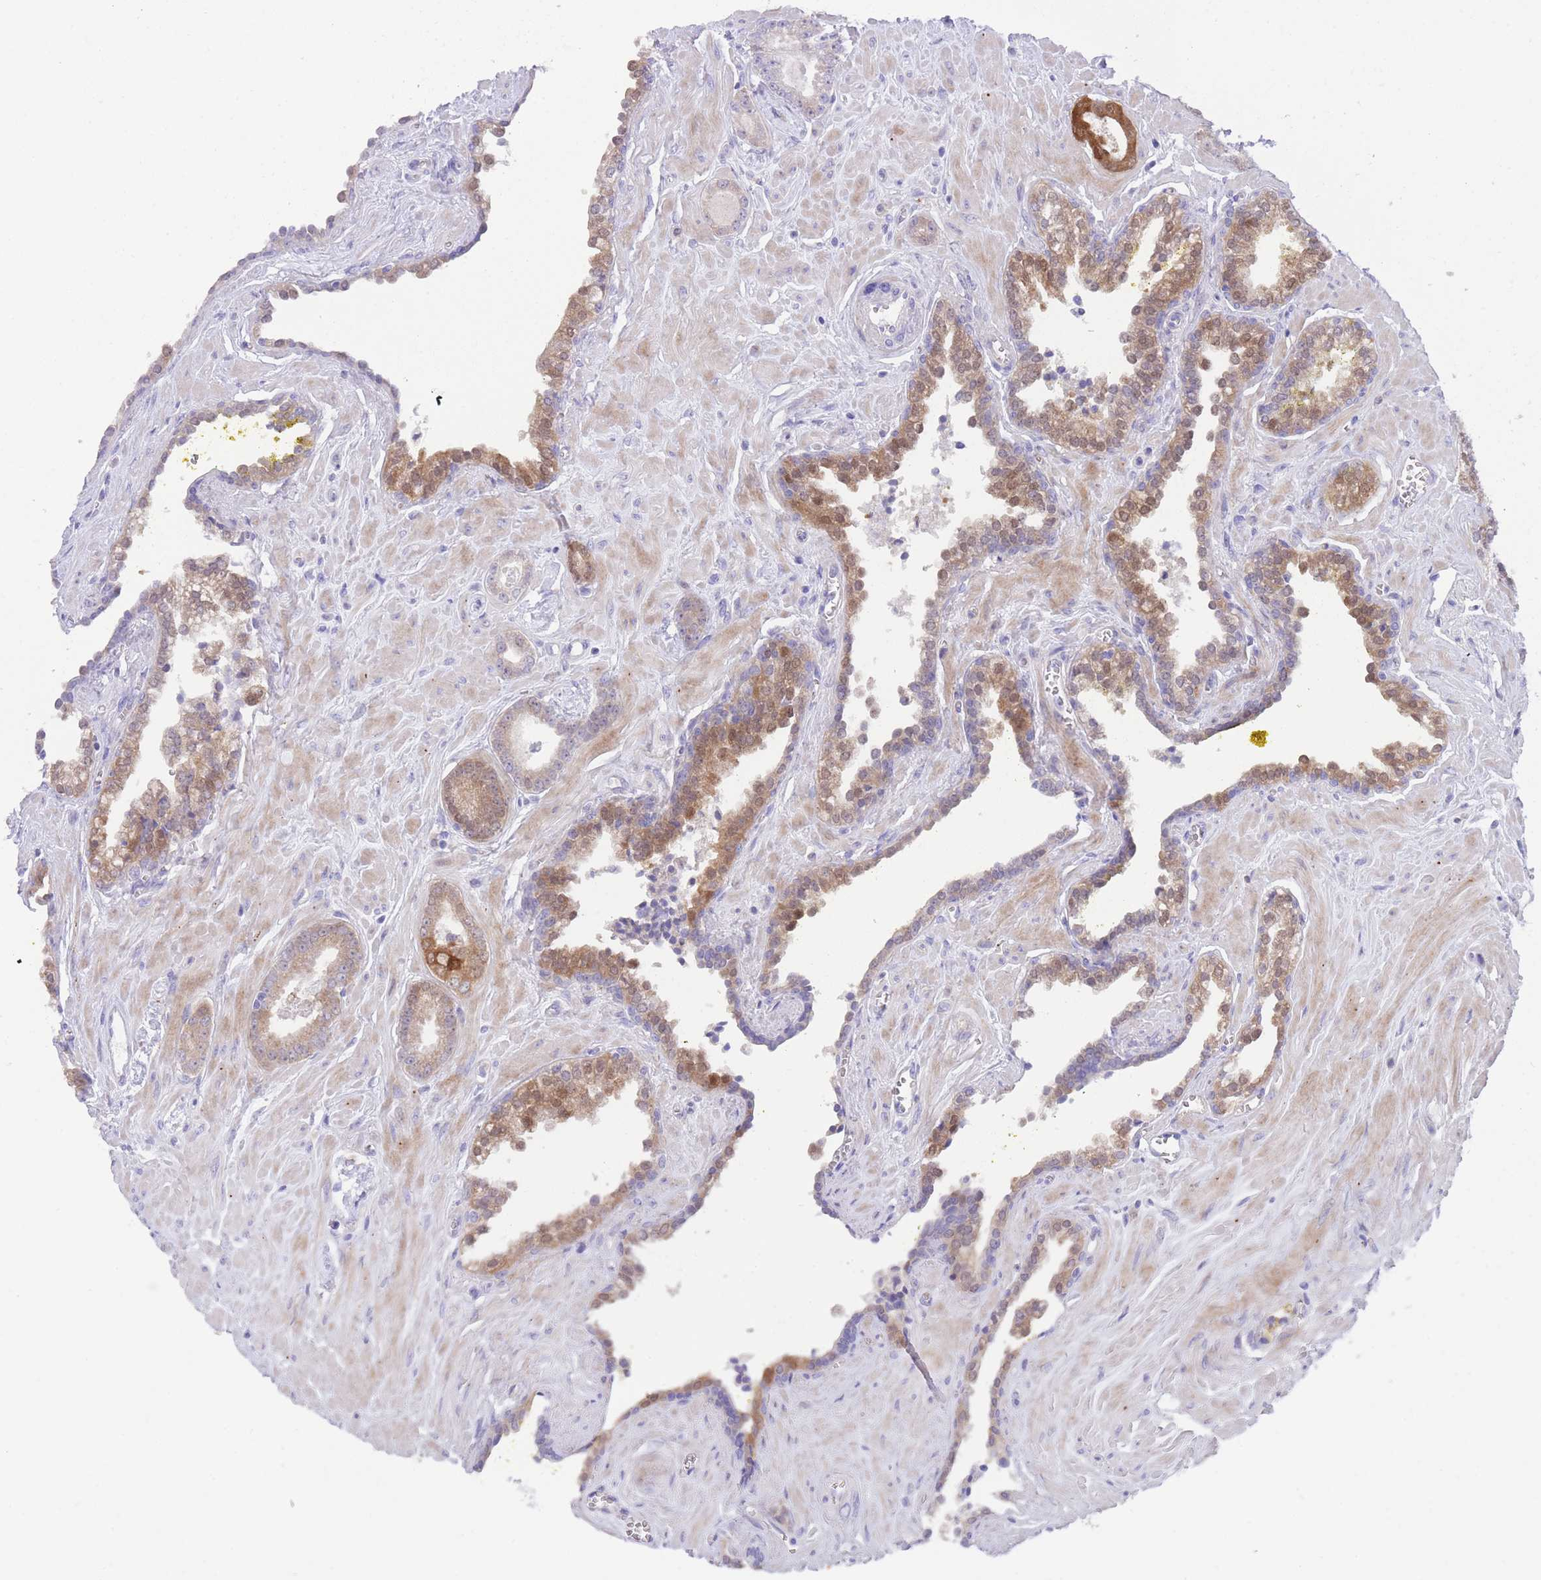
{"staining": {"intensity": "moderate", "quantity": "<25%", "location": "cytoplasmic/membranous"}, "tissue": "prostate cancer", "cell_type": "Tumor cells", "image_type": "cancer", "snomed": [{"axis": "morphology", "description": "Adenocarcinoma, Low grade"}, {"axis": "topography", "description": "Prostate"}], "caption": "The micrograph reveals staining of prostate cancer, revealing moderate cytoplasmic/membranous protein expression (brown color) within tumor cells.", "gene": "QTRT1", "patient": {"sex": "male", "age": 60}}